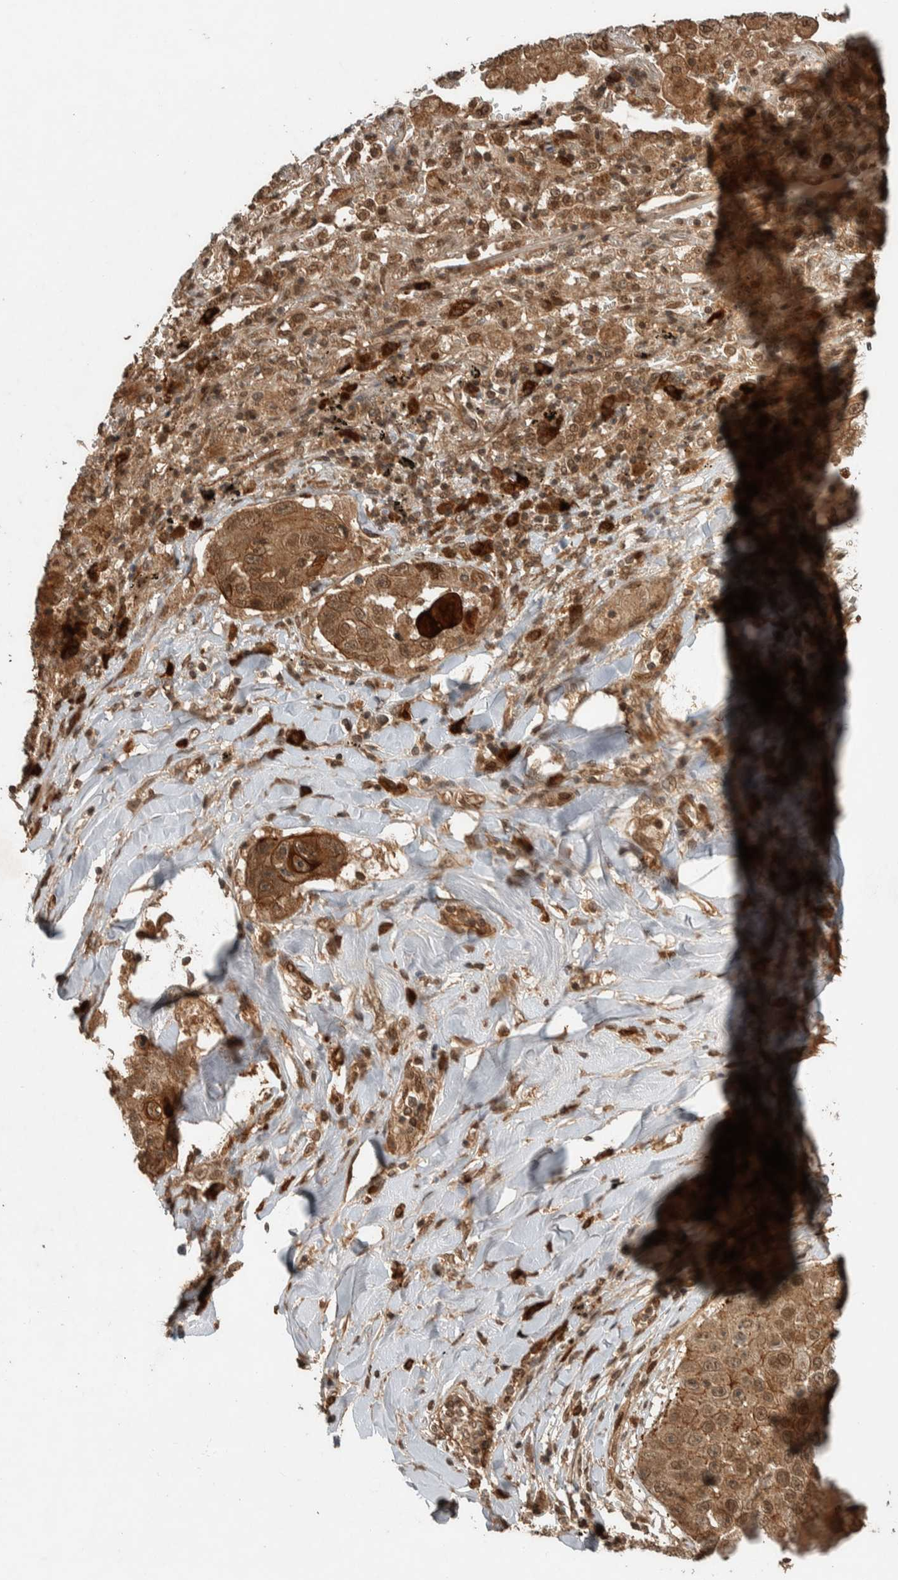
{"staining": {"intensity": "weak", "quantity": ">75%", "location": "cytoplasmic/membranous,nuclear"}, "tissue": "lung cancer", "cell_type": "Tumor cells", "image_type": "cancer", "snomed": [{"axis": "morphology", "description": "Squamous cell carcinoma, NOS"}, {"axis": "topography", "description": "Lung"}], "caption": "Protein positivity by IHC exhibits weak cytoplasmic/membranous and nuclear positivity in approximately >75% of tumor cells in lung cancer.", "gene": "CNTROB", "patient": {"sex": "male", "age": 61}}